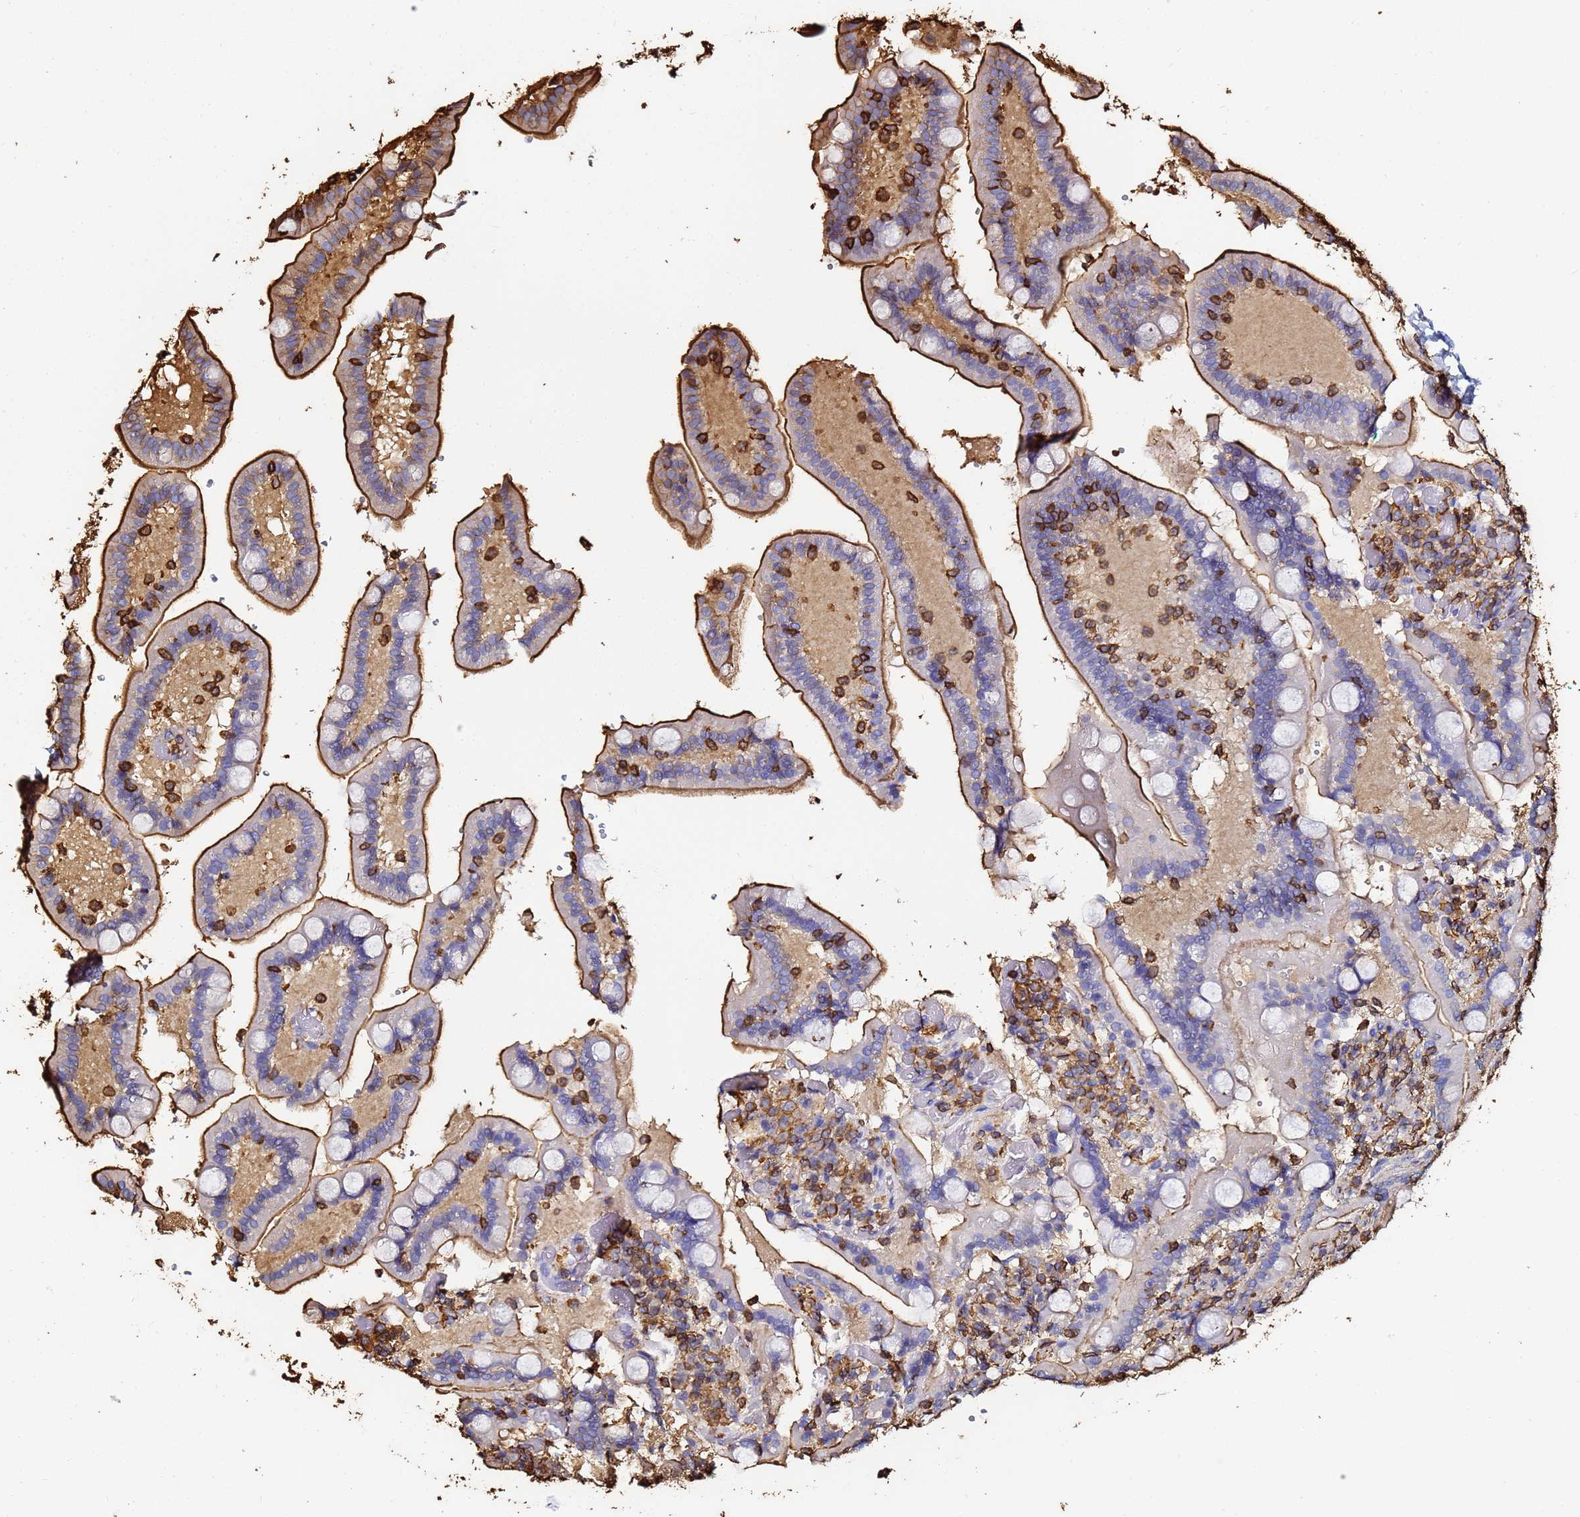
{"staining": {"intensity": "strong", "quantity": "25%-75%", "location": "cytoplasmic/membranous"}, "tissue": "duodenum", "cell_type": "Glandular cells", "image_type": "normal", "snomed": [{"axis": "morphology", "description": "Normal tissue, NOS"}, {"axis": "topography", "description": "Duodenum"}], "caption": "IHC (DAB (3,3'-diaminobenzidine)) staining of unremarkable duodenum displays strong cytoplasmic/membranous protein expression in approximately 25%-75% of glandular cells.", "gene": "ACTA1", "patient": {"sex": "female", "age": 62}}